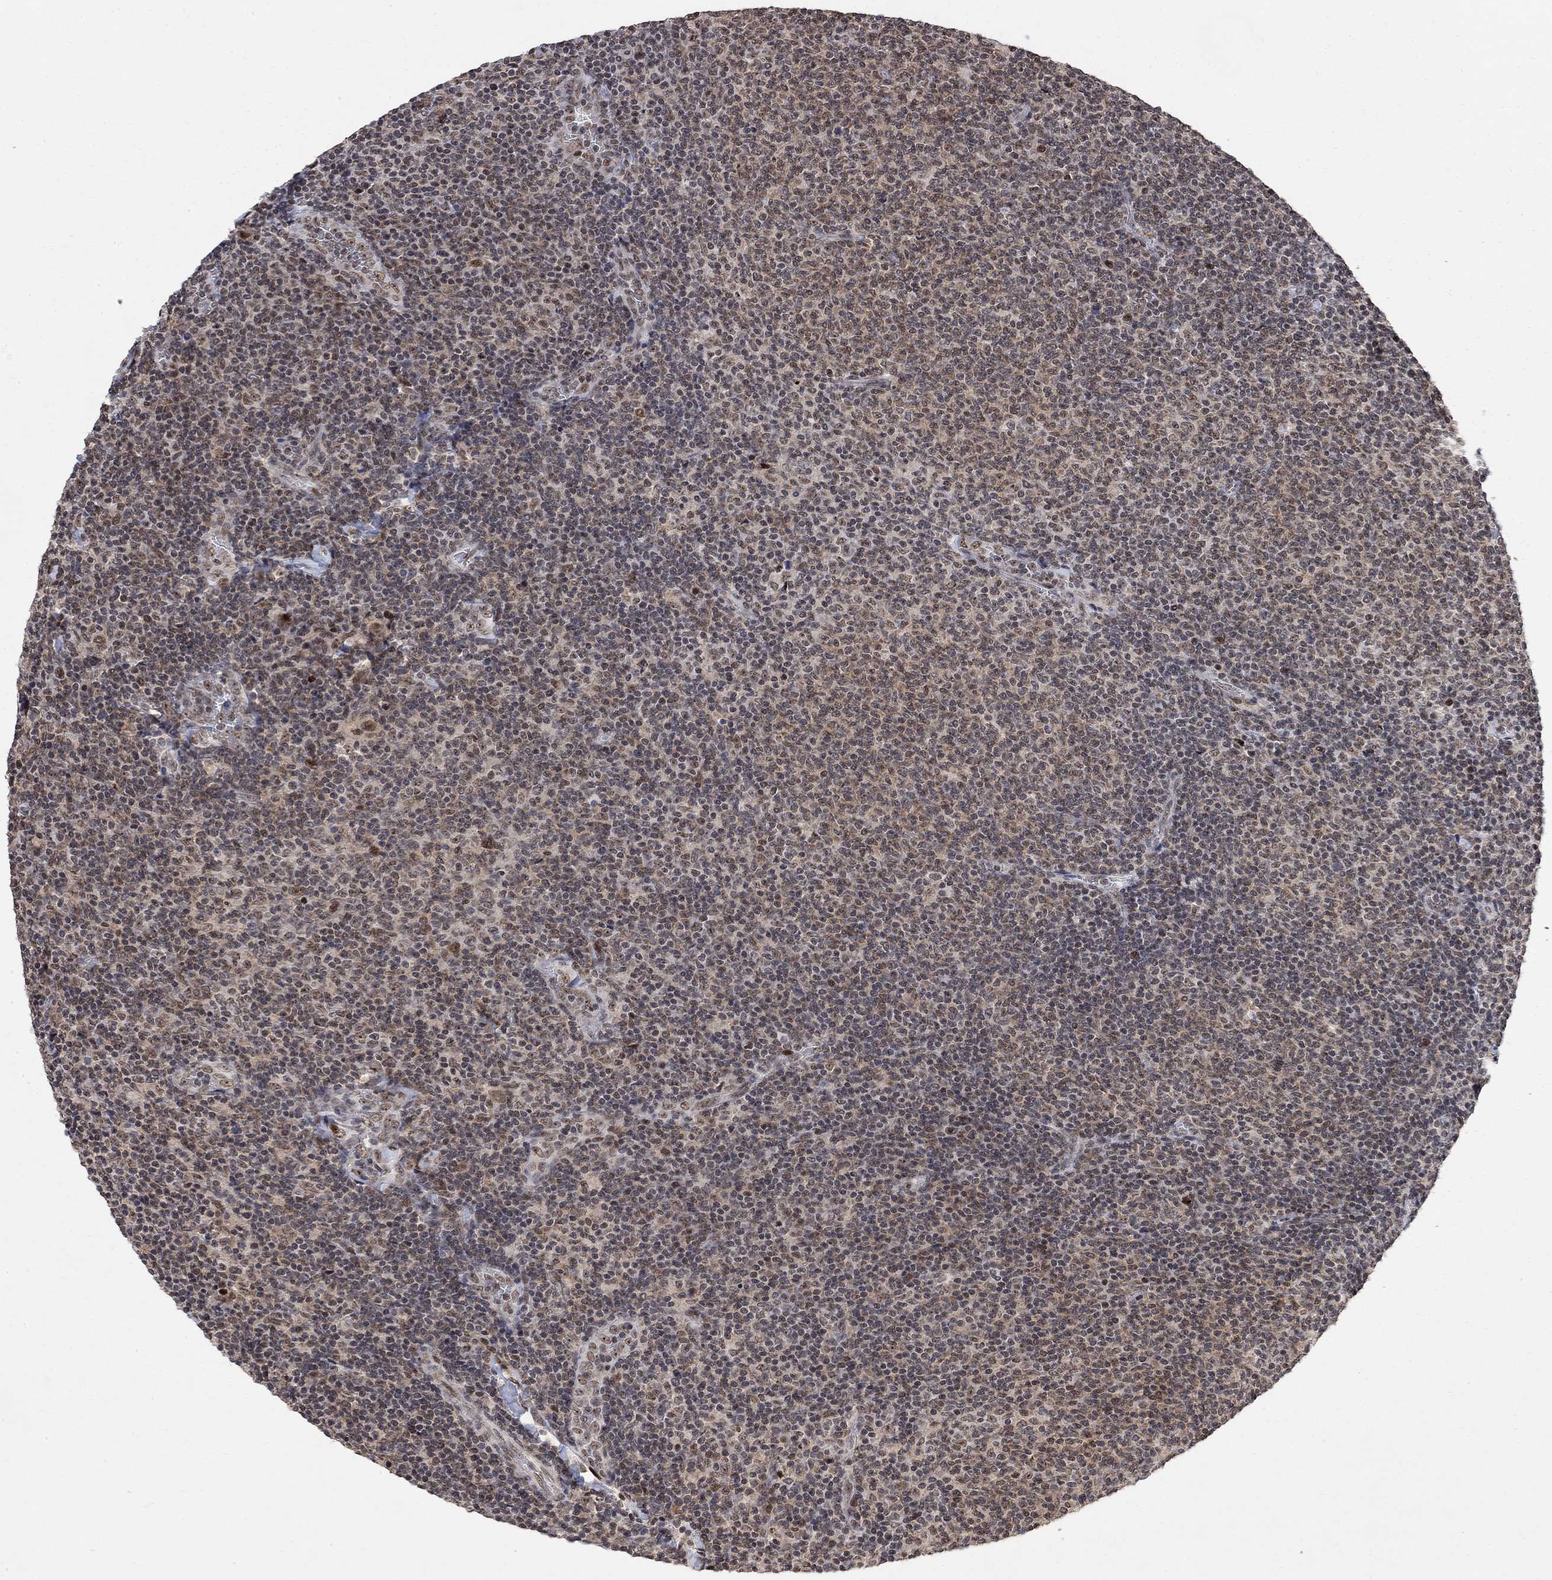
{"staining": {"intensity": "negative", "quantity": "none", "location": "none"}, "tissue": "lymphoma", "cell_type": "Tumor cells", "image_type": "cancer", "snomed": [{"axis": "morphology", "description": "Malignant lymphoma, non-Hodgkin's type, Low grade"}, {"axis": "topography", "description": "Lymph node"}], "caption": "Histopathology image shows no protein positivity in tumor cells of lymphoma tissue.", "gene": "E4F1", "patient": {"sex": "male", "age": 52}}